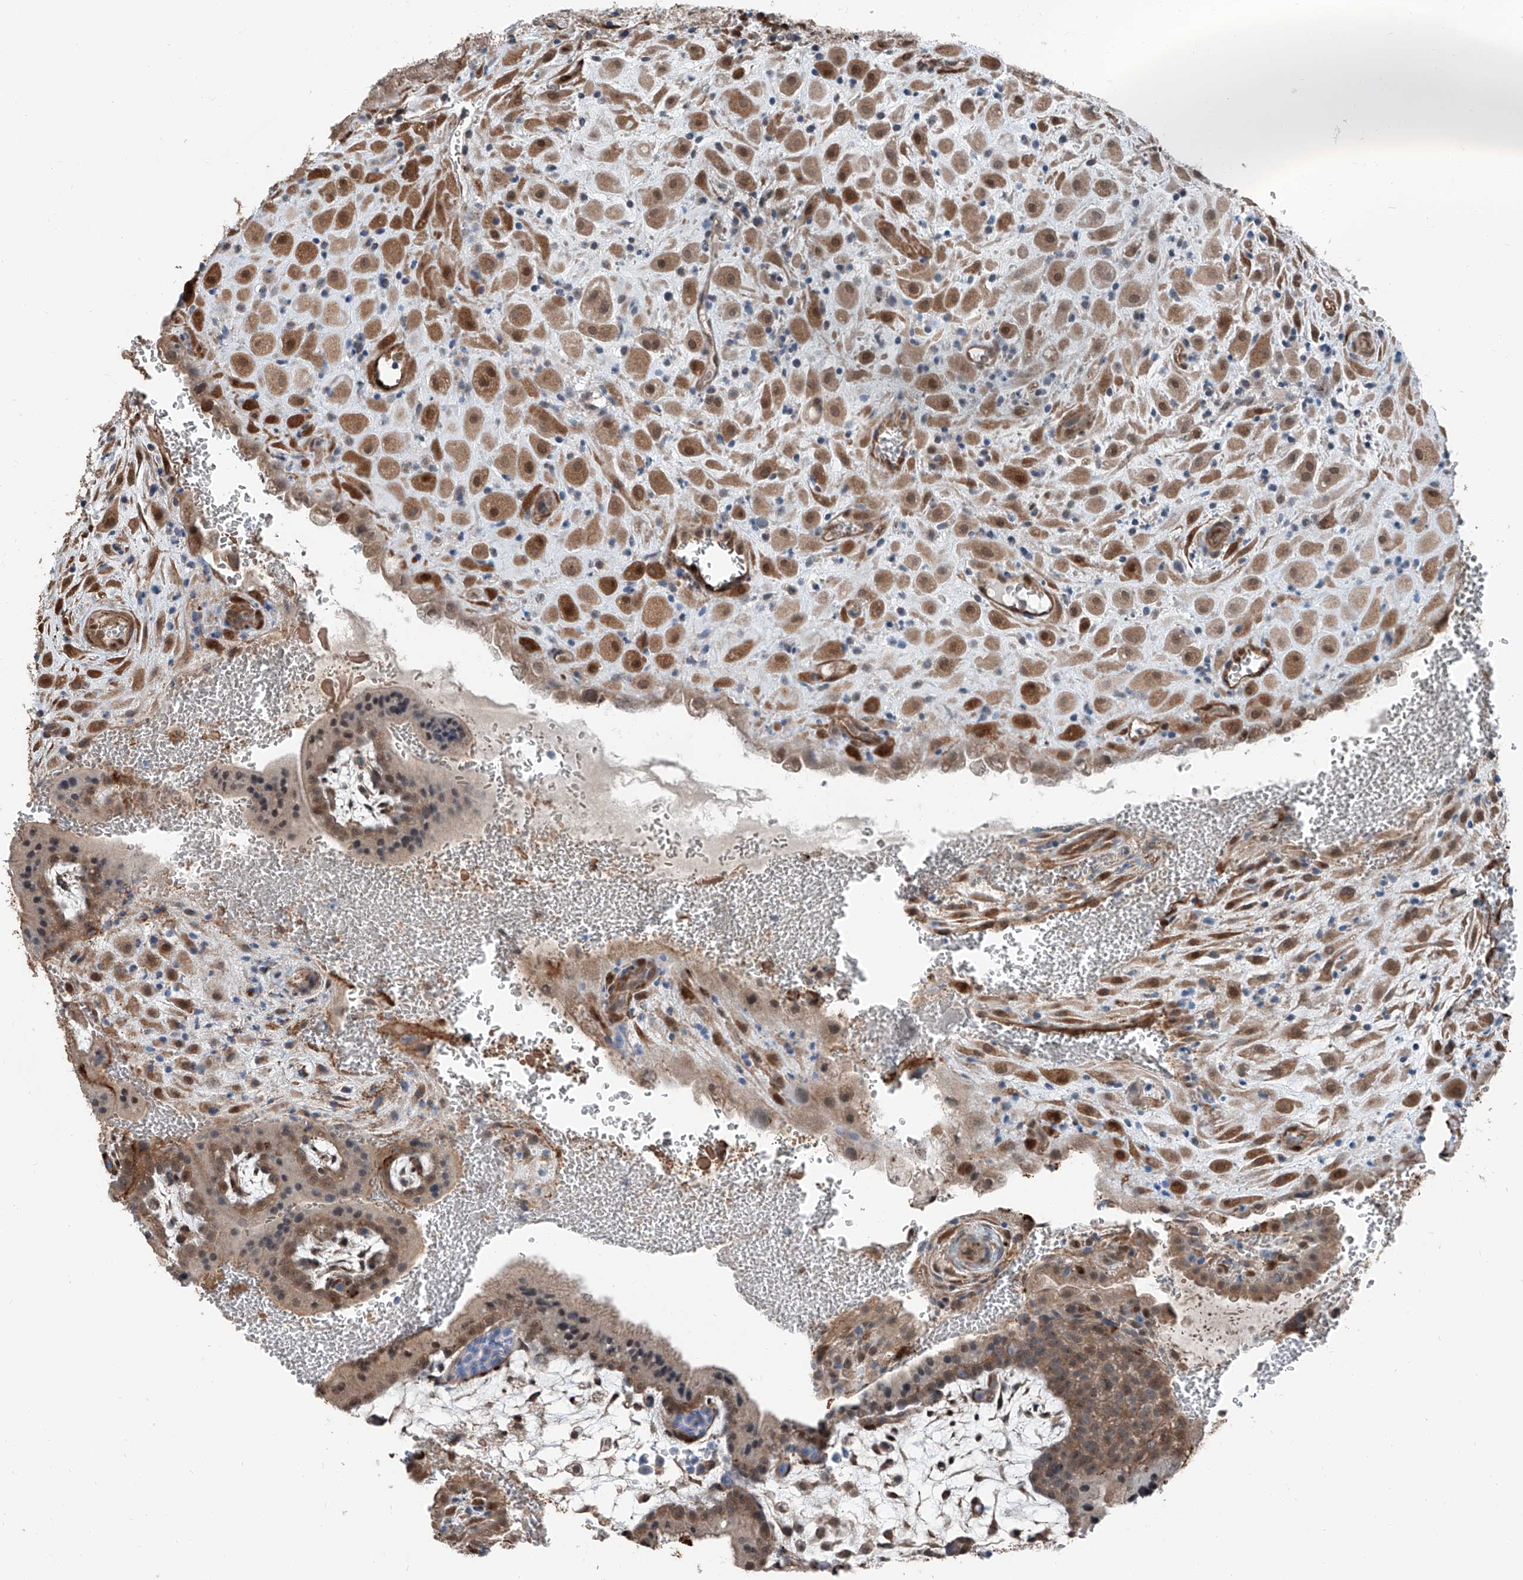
{"staining": {"intensity": "moderate", "quantity": ">75%", "location": "cytoplasmic/membranous,nuclear"}, "tissue": "placenta", "cell_type": "Decidual cells", "image_type": "normal", "snomed": [{"axis": "morphology", "description": "Normal tissue, NOS"}, {"axis": "topography", "description": "Placenta"}], "caption": "IHC of benign placenta reveals medium levels of moderate cytoplasmic/membranous,nuclear positivity in about >75% of decidual cells. (DAB IHC, brown staining for protein, blue staining for nuclei).", "gene": "HSPA6", "patient": {"sex": "female", "age": 35}}